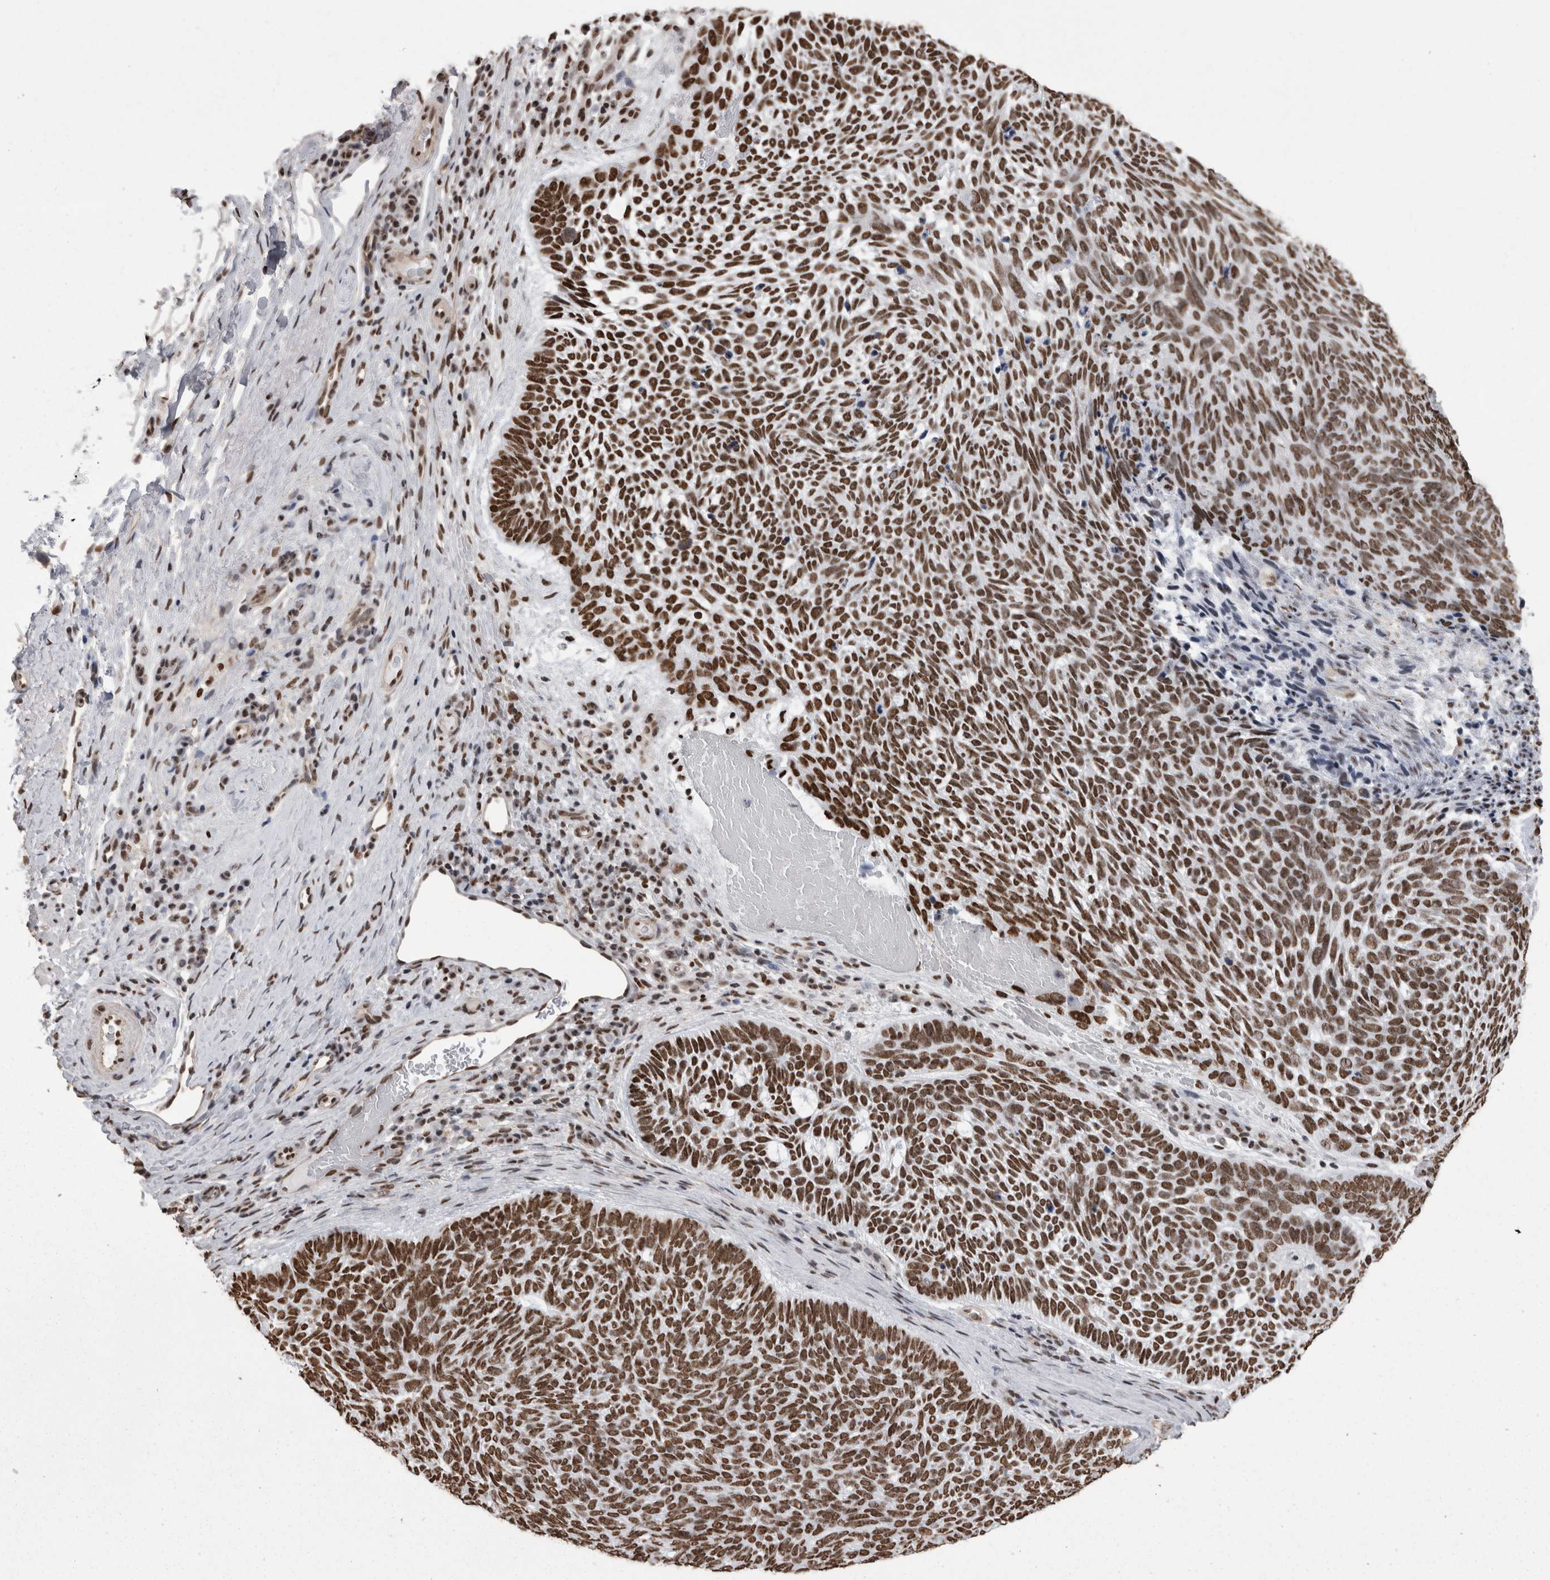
{"staining": {"intensity": "strong", "quantity": ">75%", "location": "nuclear"}, "tissue": "skin cancer", "cell_type": "Tumor cells", "image_type": "cancer", "snomed": [{"axis": "morphology", "description": "Basal cell carcinoma"}, {"axis": "topography", "description": "Skin"}], "caption": "This is a micrograph of IHC staining of skin basal cell carcinoma, which shows strong positivity in the nuclear of tumor cells.", "gene": "HNRNPM", "patient": {"sex": "female", "age": 85}}